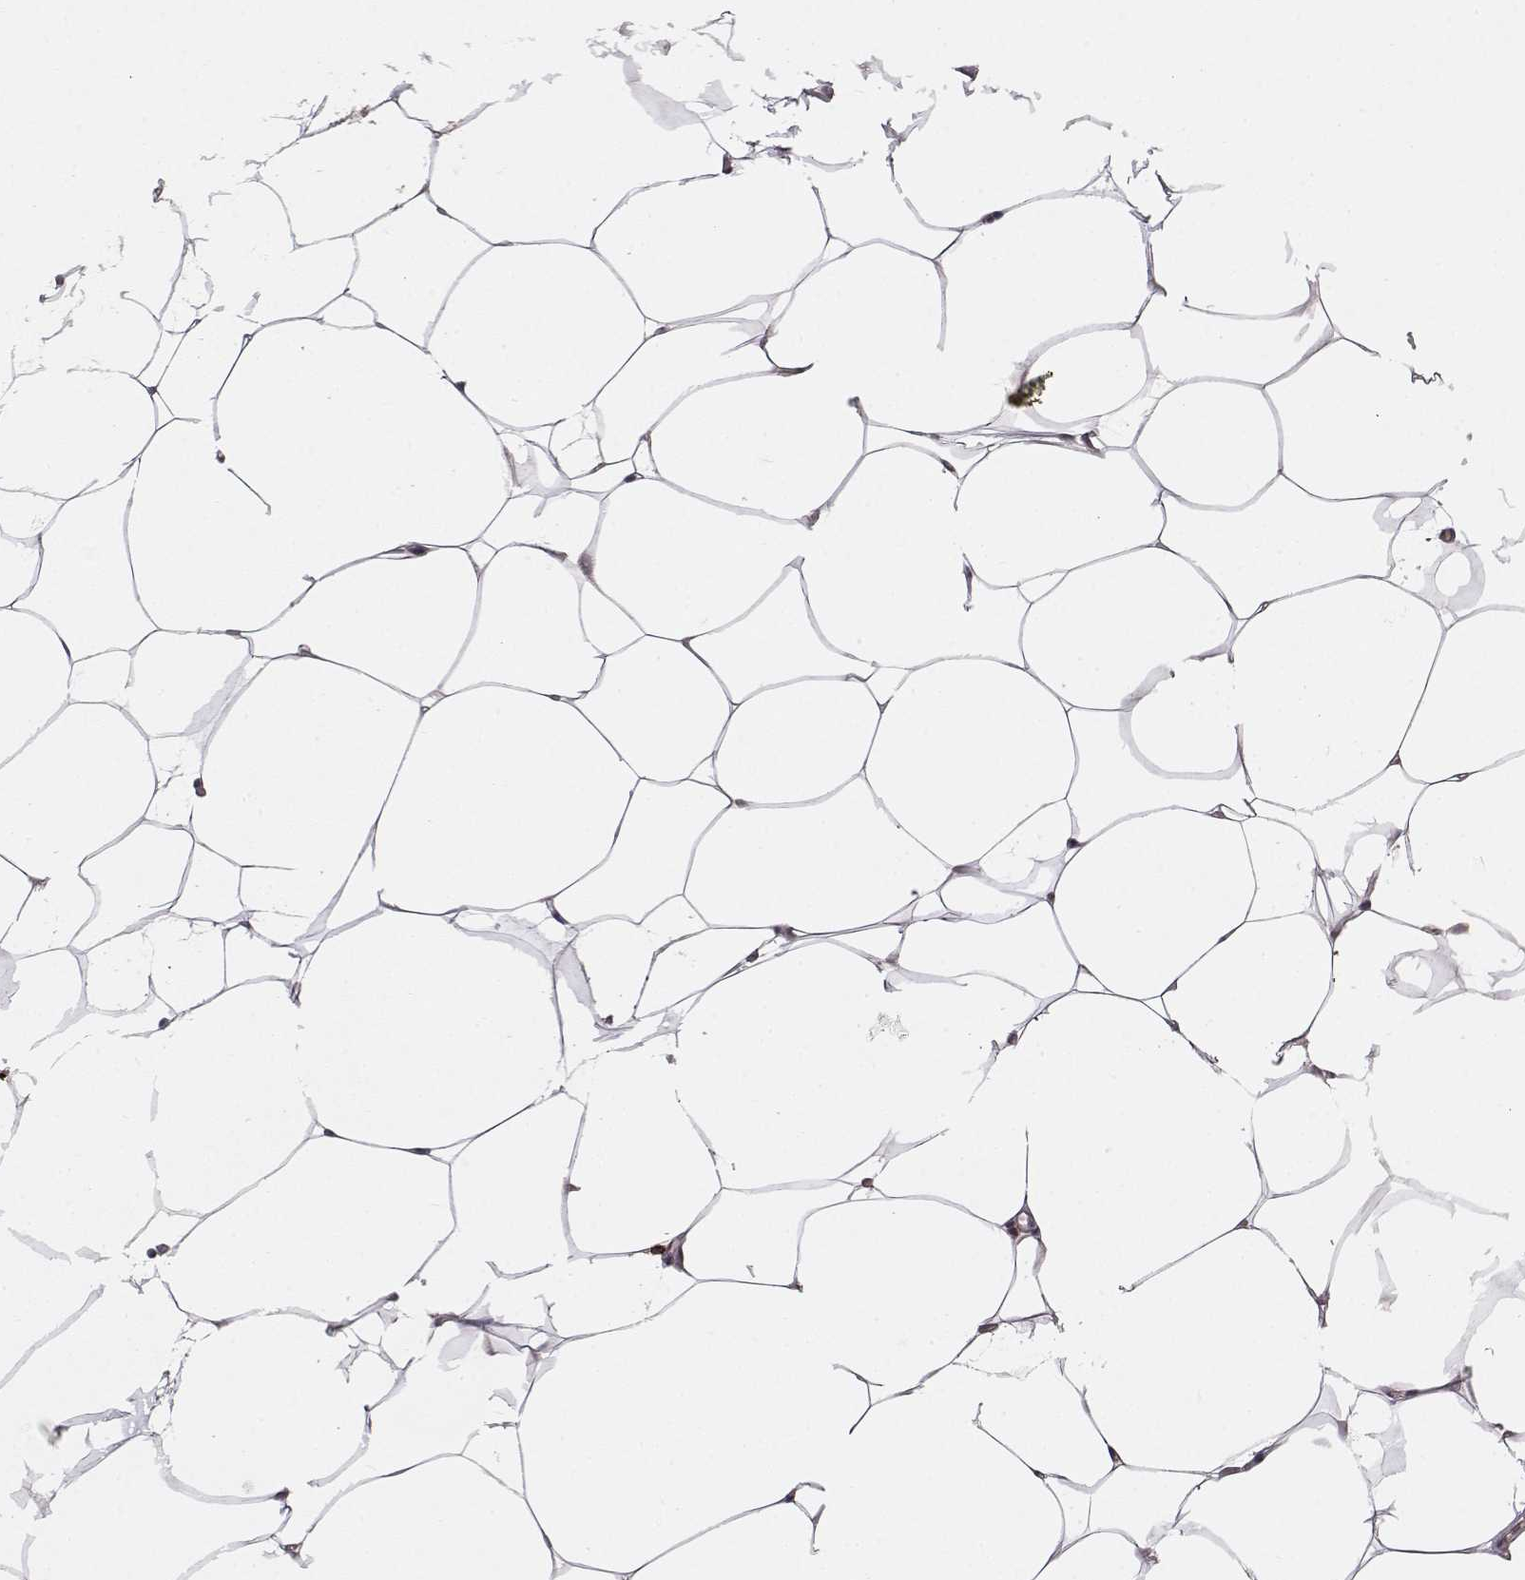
{"staining": {"intensity": "negative", "quantity": "none", "location": "none"}, "tissue": "breast", "cell_type": "Adipocytes", "image_type": "normal", "snomed": [{"axis": "morphology", "description": "Normal tissue, NOS"}, {"axis": "topography", "description": "Breast"}], "caption": "This is an IHC micrograph of normal breast. There is no staining in adipocytes.", "gene": "IFITM1", "patient": {"sex": "female", "age": 32}}